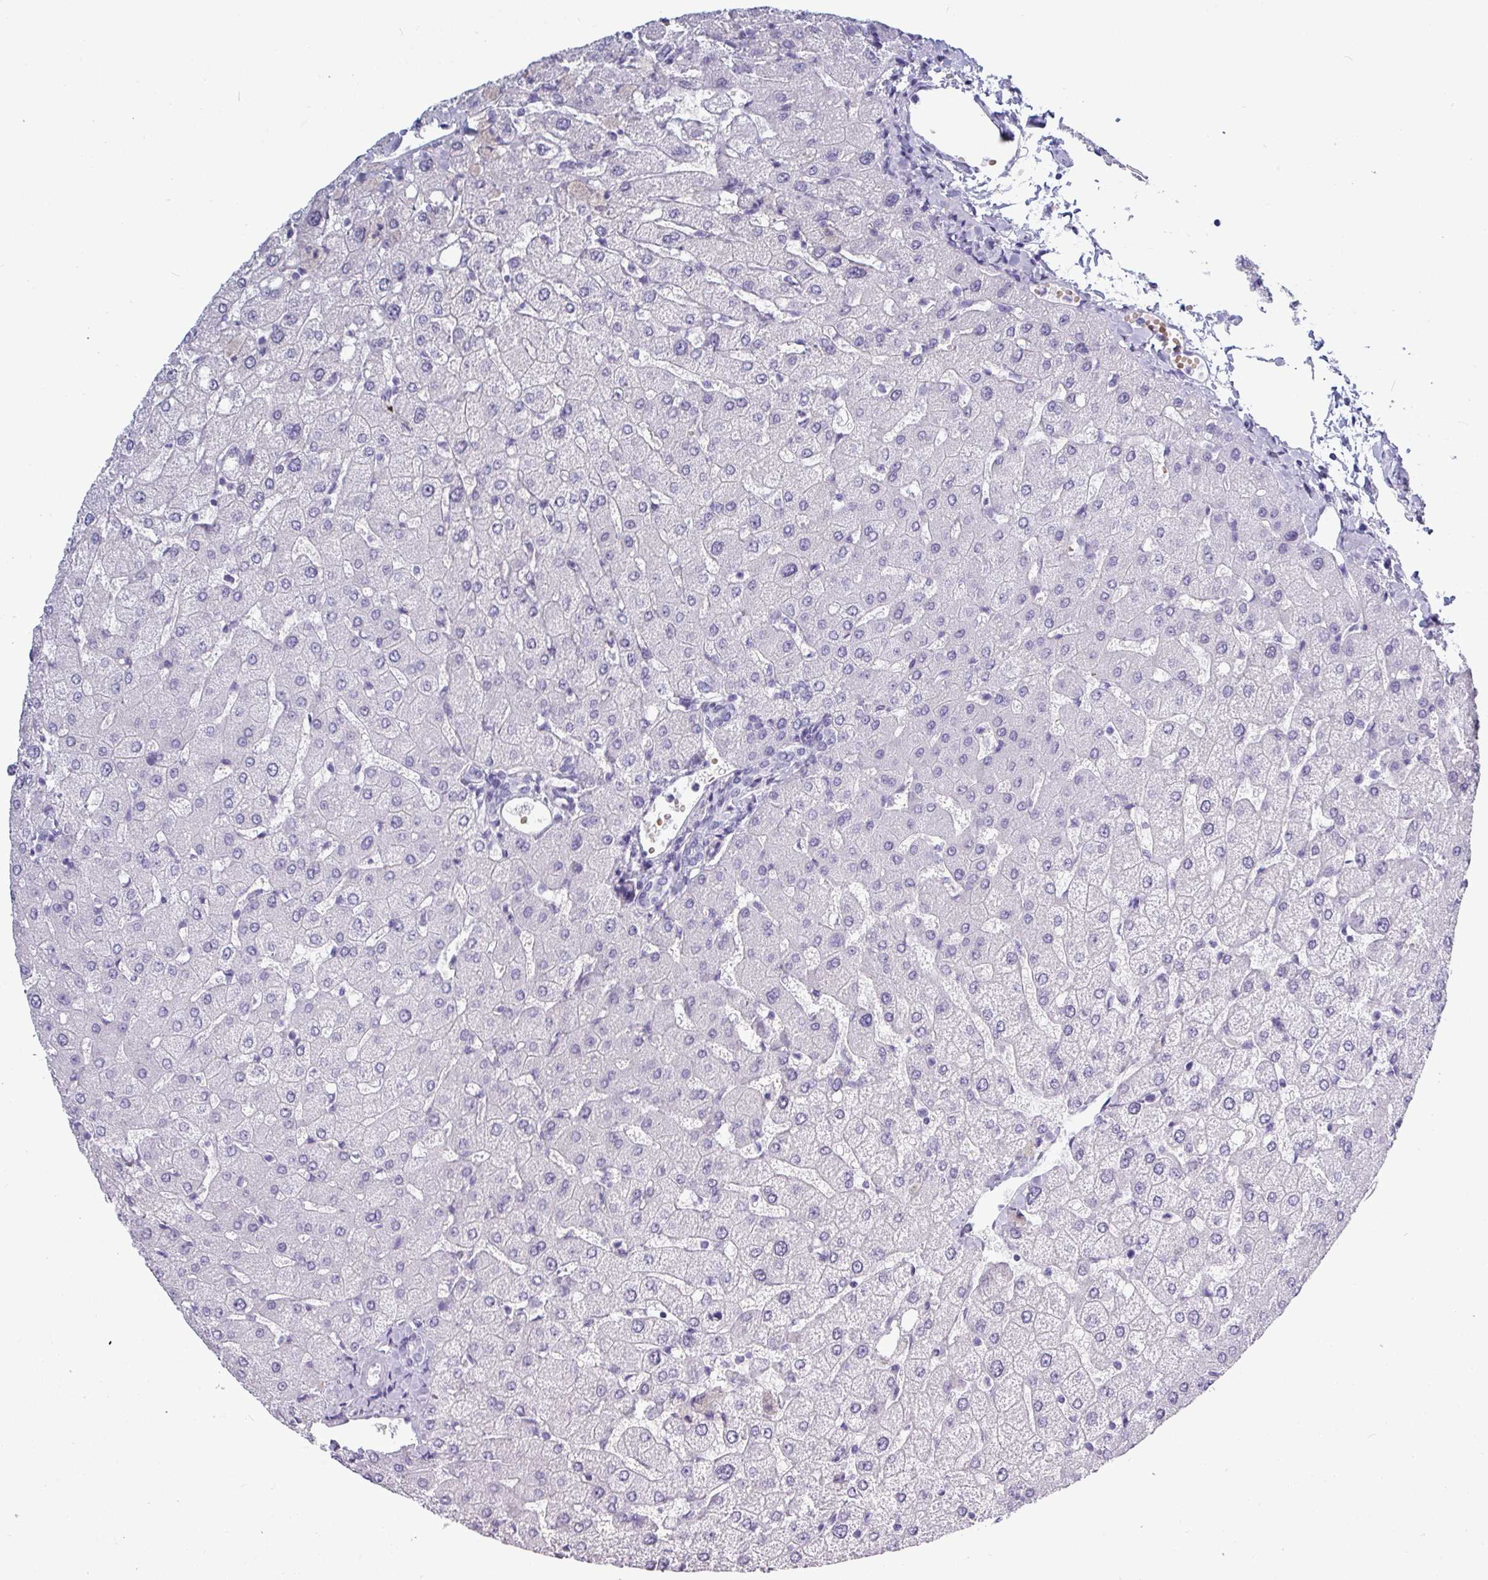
{"staining": {"intensity": "negative", "quantity": "none", "location": "none"}, "tissue": "liver", "cell_type": "Cholangiocytes", "image_type": "normal", "snomed": [{"axis": "morphology", "description": "Normal tissue, NOS"}, {"axis": "topography", "description": "Liver"}], "caption": "This image is of unremarkable liver stained with immunohistochemistry (IHC) to label a protein in brown with the nuclei are counter-stained blue. There is no staining in cholangiocytes.", "gene": "CRYBB2", "patient": {"sex": "female", "age": 54}}